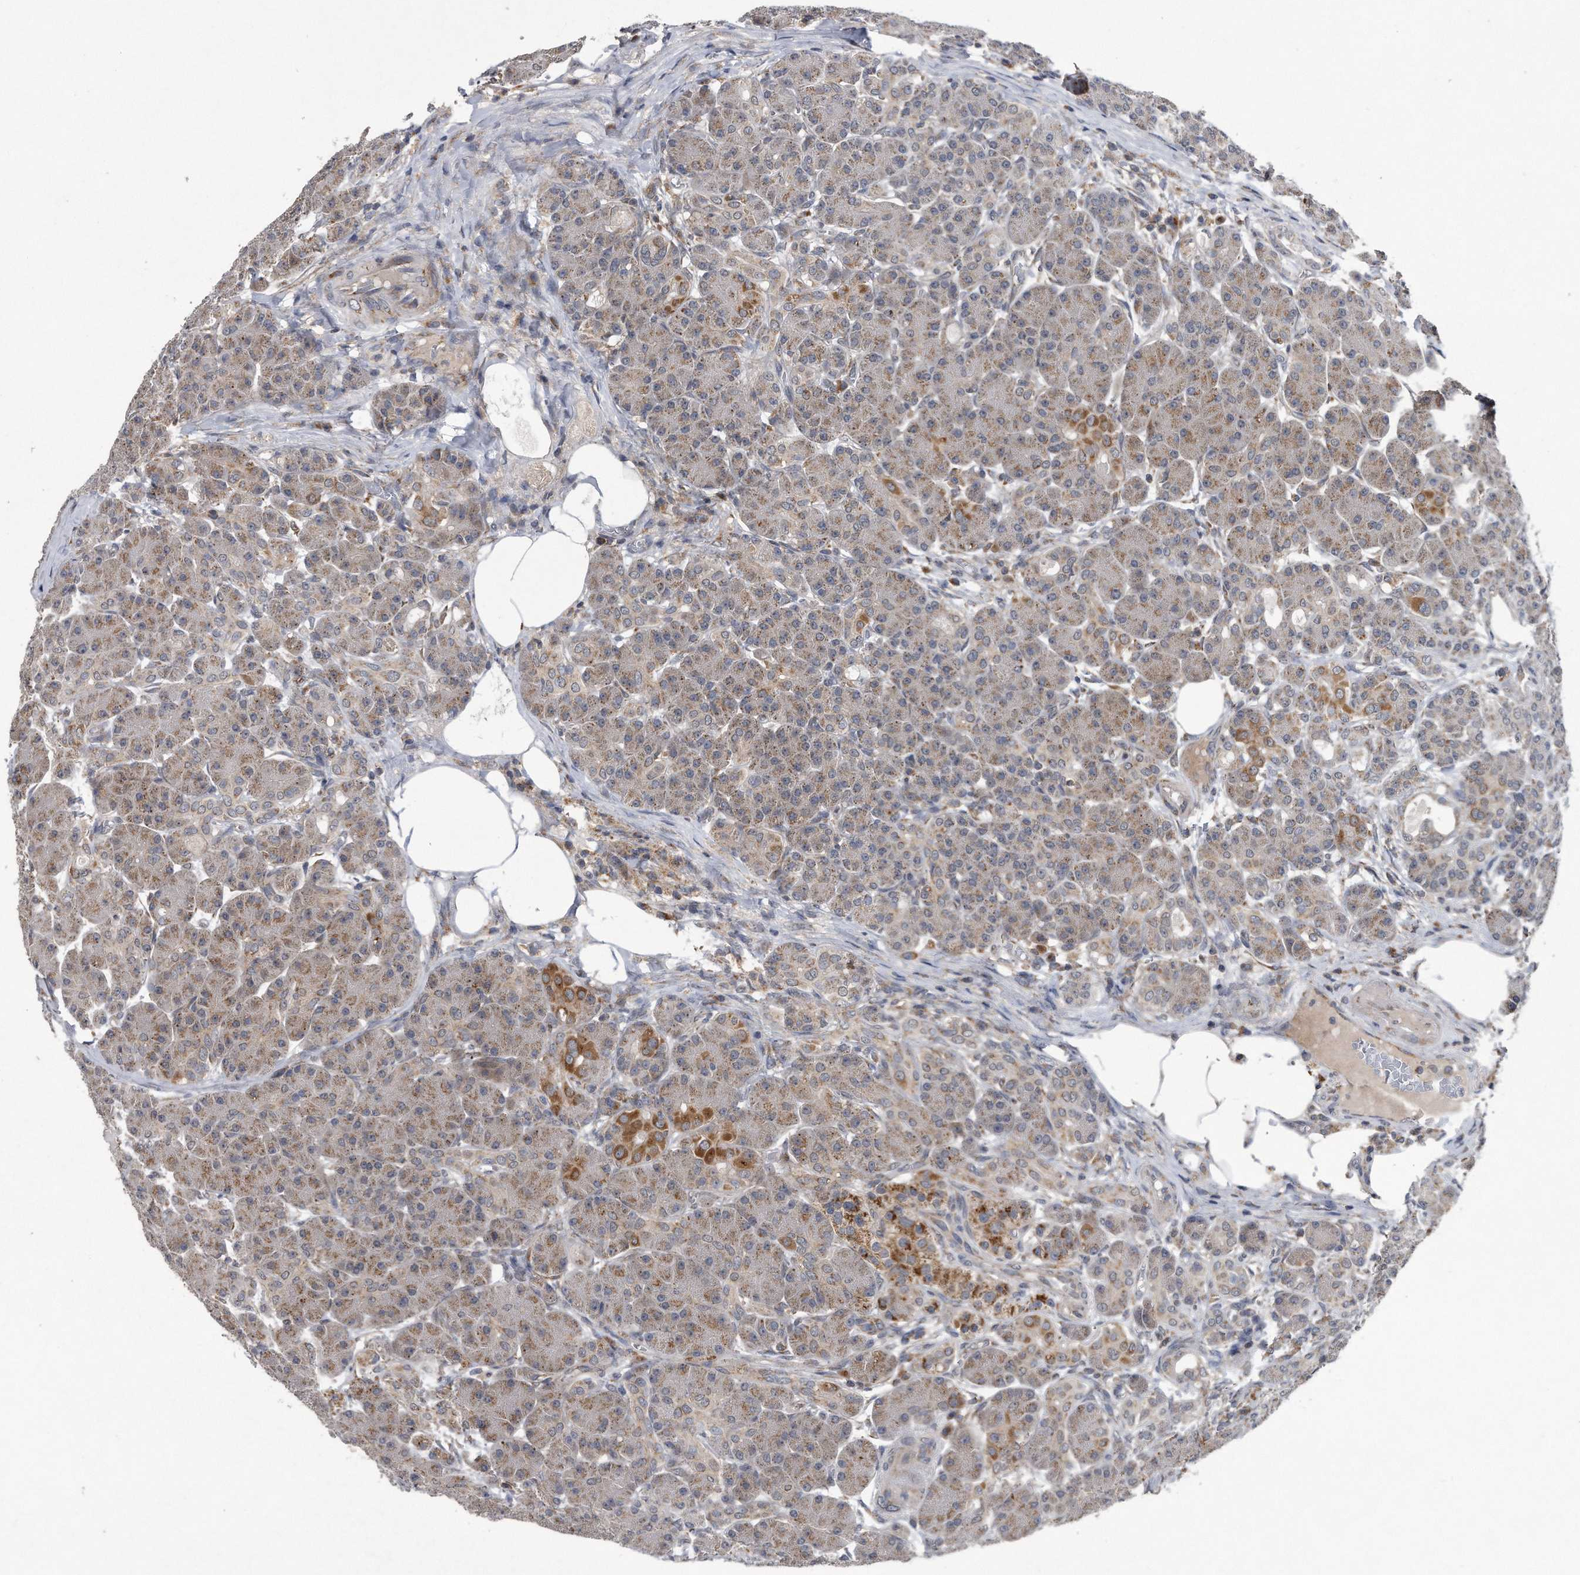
{"staining": {"intensity": "weak", "quantity": ">75%", "location": "cytoplasmic/membranous"}, "tissue": "pancreas", "cell_type": "Exocrine glandular cells", "image_type": "normal", "snomed": [{"axis": "morphology", "description": "Normal tissue, NOS"}, {"axis": "topography", "description": "Pancreas"}], "caption": "Unremarkable pancreas was stained to show a protein in brown. There is low levels of weak cytoplasmic/membranous positivity in approximately >75% of exocrine glandular cells. The staining was performed using DAB, with brown indicating positive protein expression. Nuclei are stained blue with hematoxylin.", "gene": "LYRM4", "patient": {"sex": "male", "age": 63}}